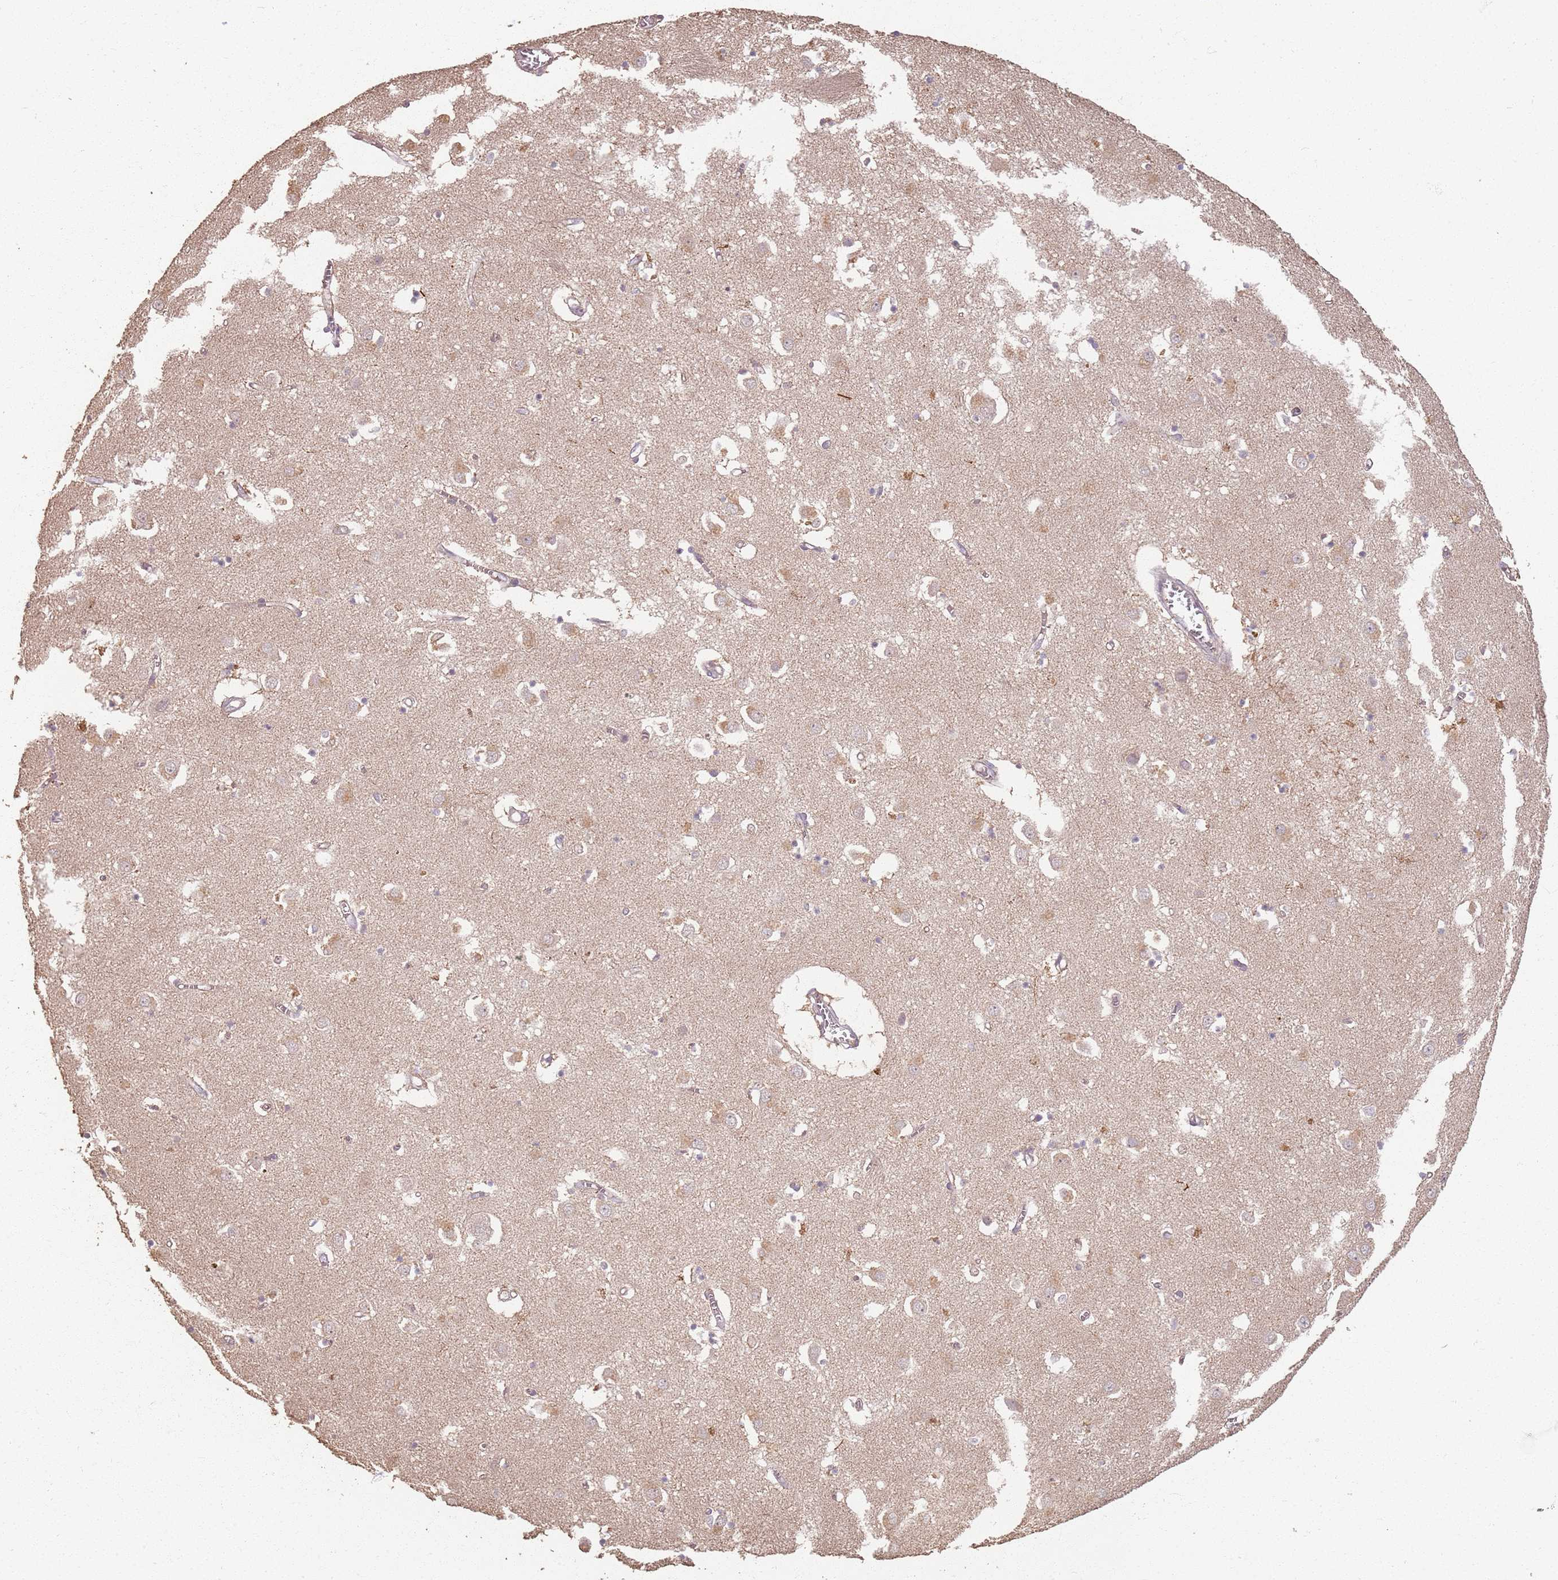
{"staining": {"intensity": "weak", "quantity": "<25%", "location": "cytoplasmic/membranous"}, "tissue": "caudate", "cell_type": "Glial cells", "image_type": "normal", "snomed": [{"axis": "morphology", "description": "Normal tissue, NOS"}, {"axis": "topography", "description": "Lateral ventricle wall"}], "caption": "DAB immunohistochemical staining of benign human caudate reveals no significant expression in glial cells.", "gene": "CCDC168", "patient": {"sex": "male", "age": 70}}